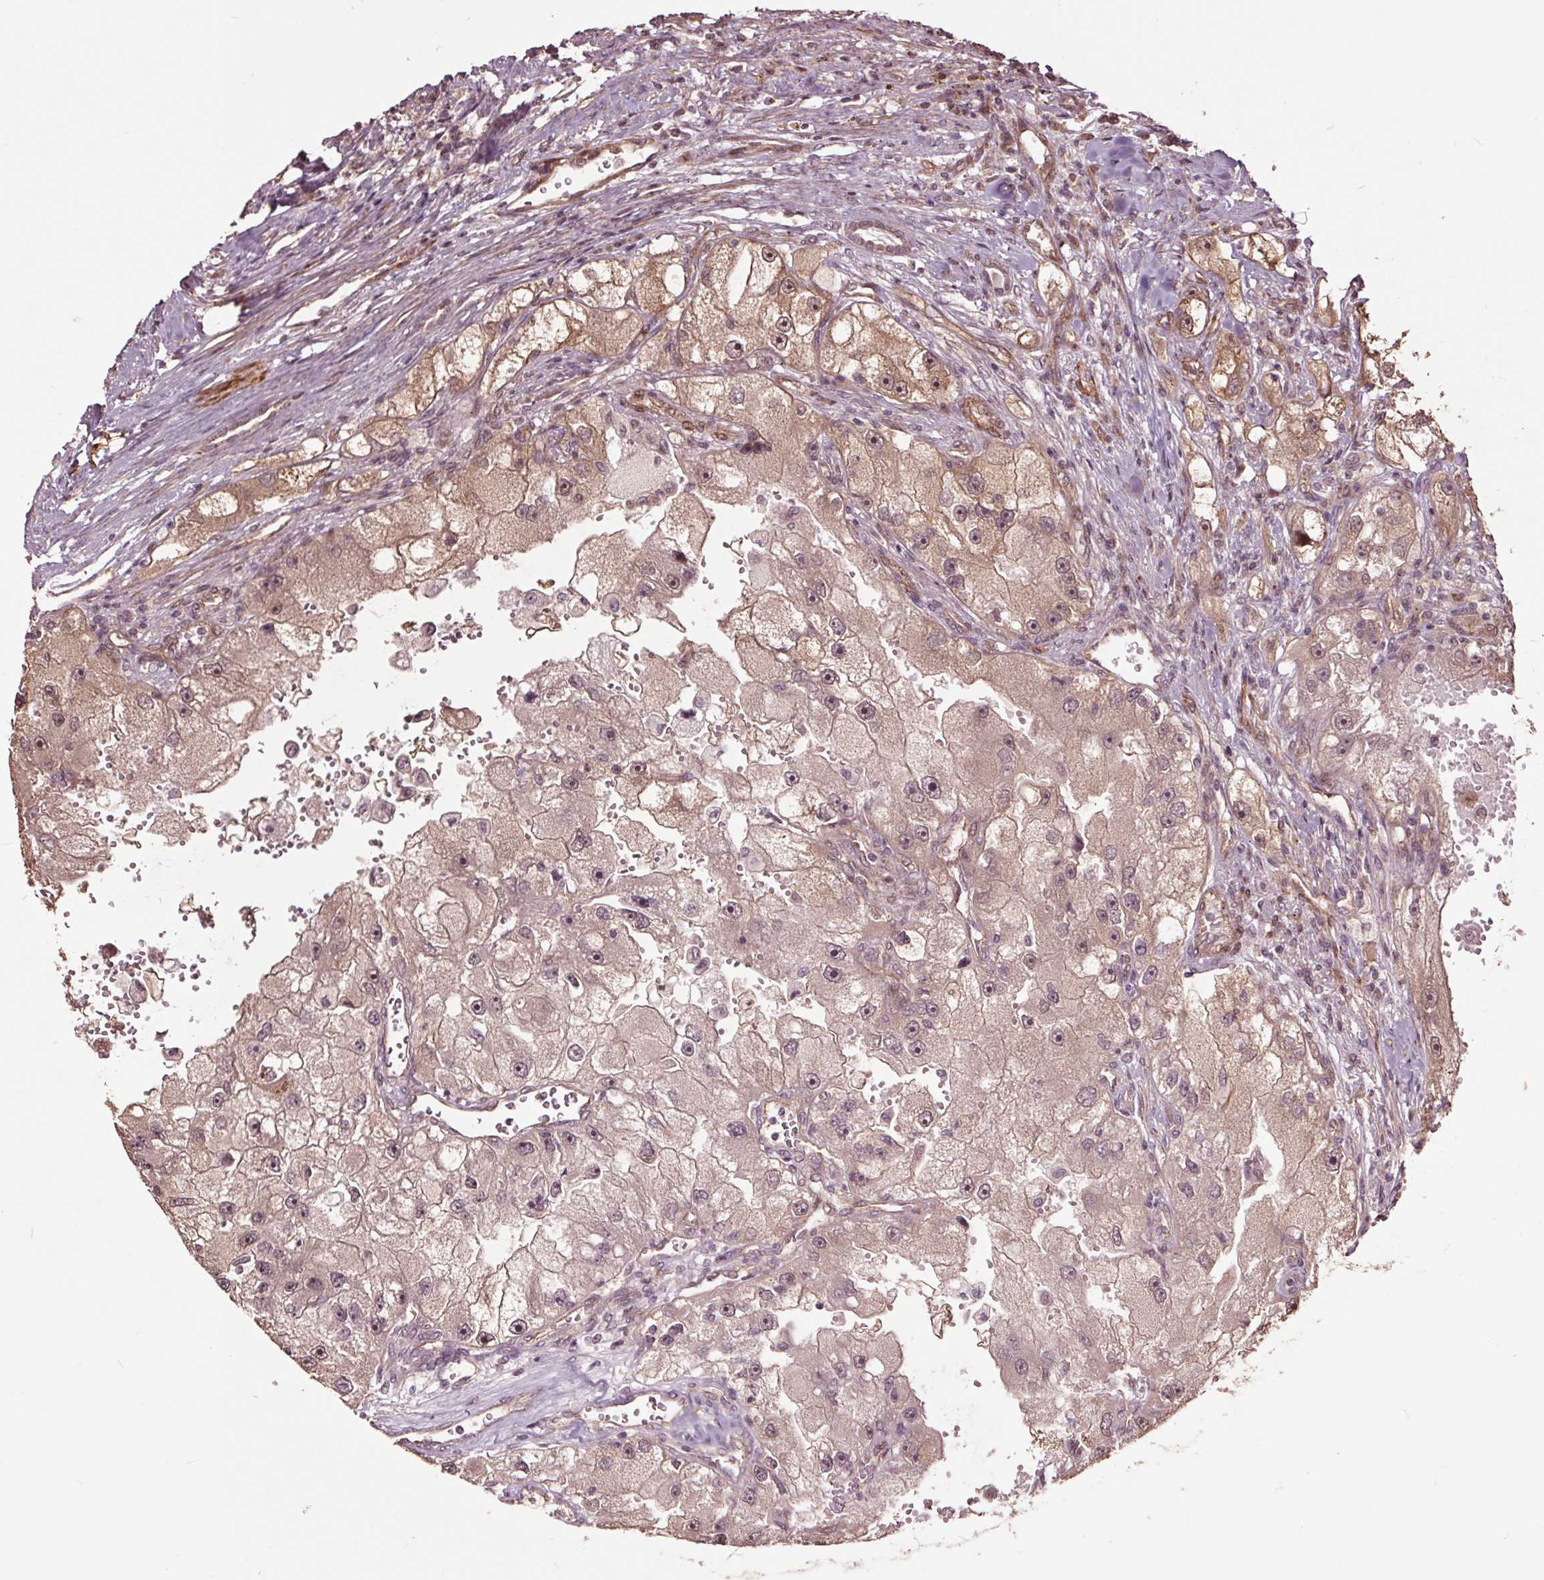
{"staining": {"intensity": "weak", "quantity": ">75%", "location": "cytoplasmic/membranous,nuclear"}, "tissue": "renal cancer", "cell_type": "Tumor cells", "image_type": "cancer", "snomed": [{"axis": "morphology", "description": "Adenocarcinoma, NOS"}, {"axis": "topography", "description": "Kidney"}], "caption": "This photomicrograph displays renal cancer (adenocarcinoma) stained with immunohistochemistry to label a protein in brown. The cytoplasmic/membranous and nuclear of tumor cells show weak positivity for the protein. Nuclei are counter-stained blue.", "gene": "CEP95", "patient": {"sex": "male", "age": 63}}